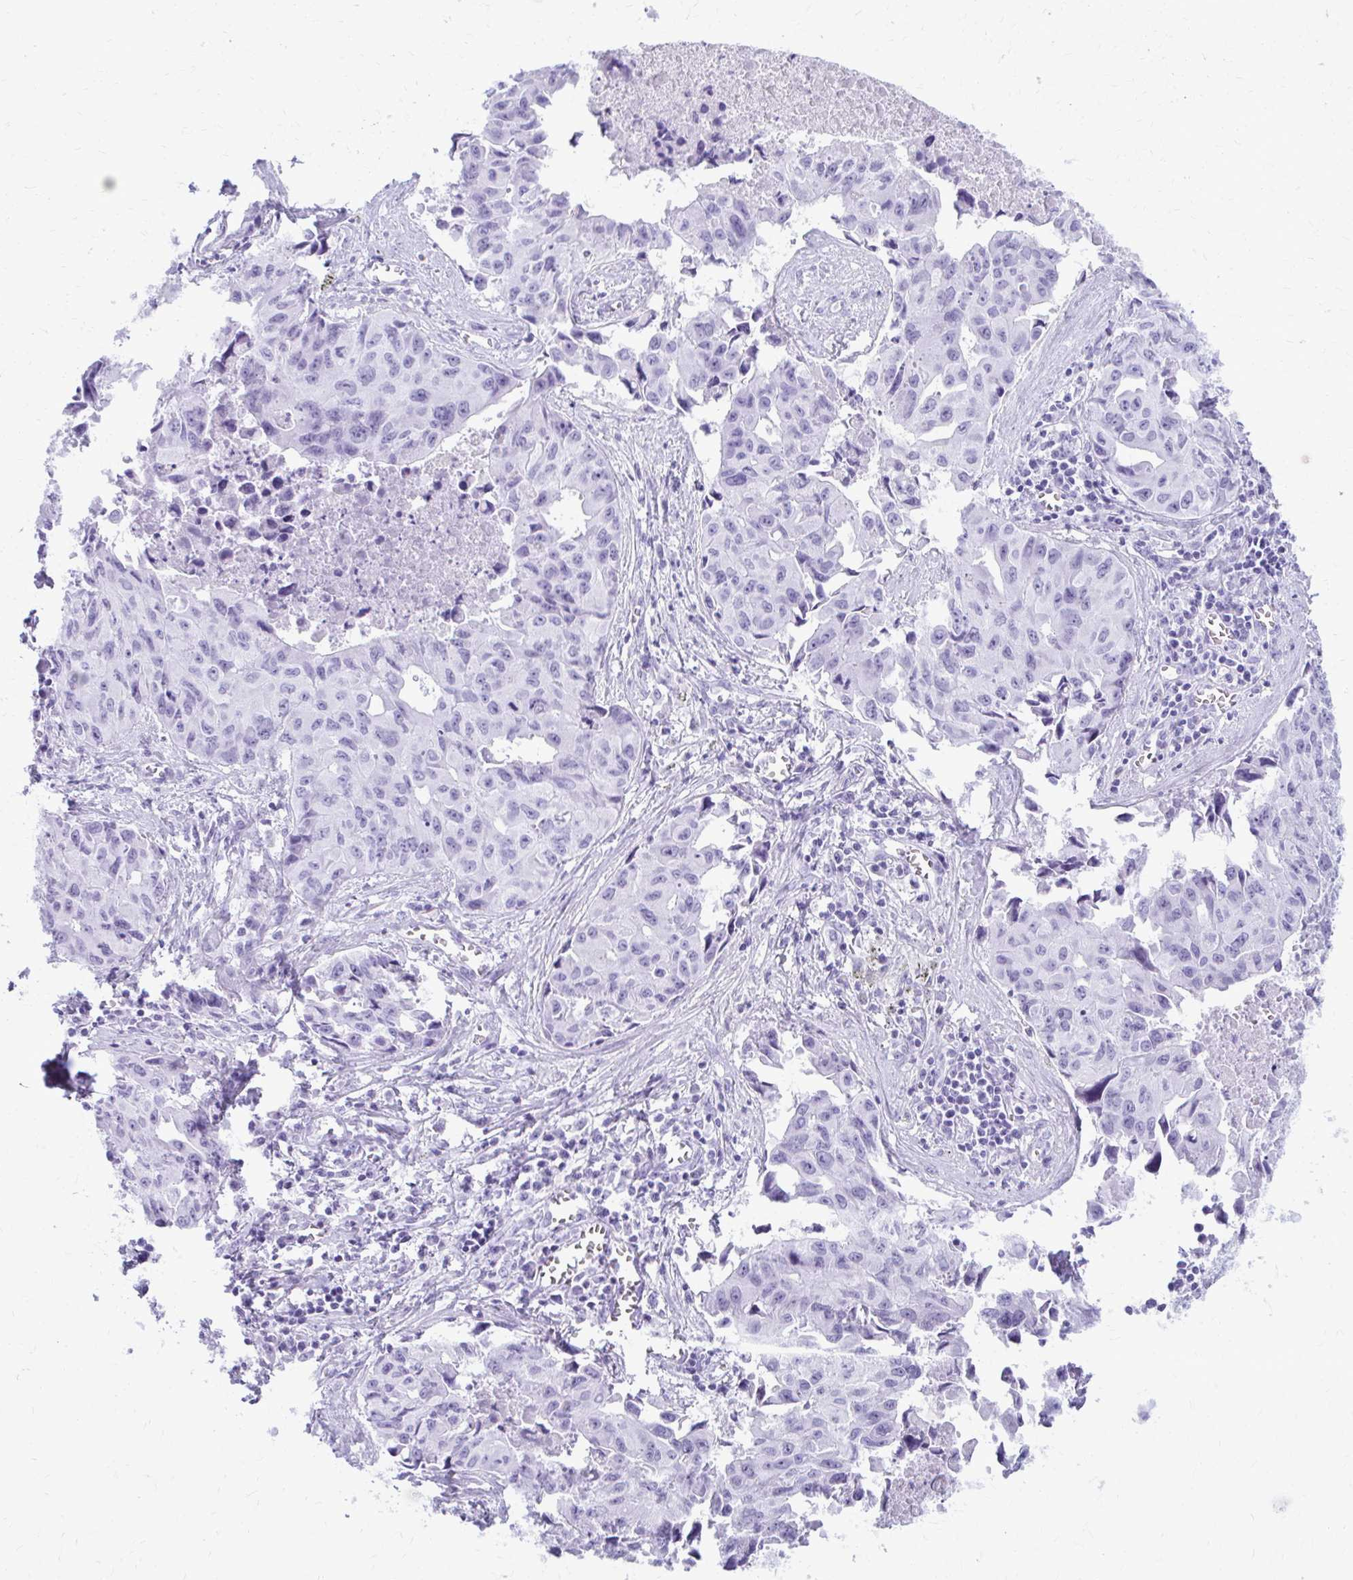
{"staining": {"intensity": "negative", "quantity": "none", "location": "none"}, "tissue": "lung cancer", "cell_type": "Tumor cells", "image_type": "cancer", "snomed": [{"axis": "morphology", "description": "Adenocarcinoma, NOS"}, {"axis": "topography", "description": "Lymph node"}, {"axis": "topography", "description": "Lung"}], "caption": "The histopathology image reveals no significant positivity in tumor cells of adenocarcinoma (lung). The staining is performed using DAB (3,3'-diaminobenzidine) brown chromogen with nuclei counter-stained in using hematoxylin.", "gene": "MAF1", "patient": {"sex": "male", "age": 64}}